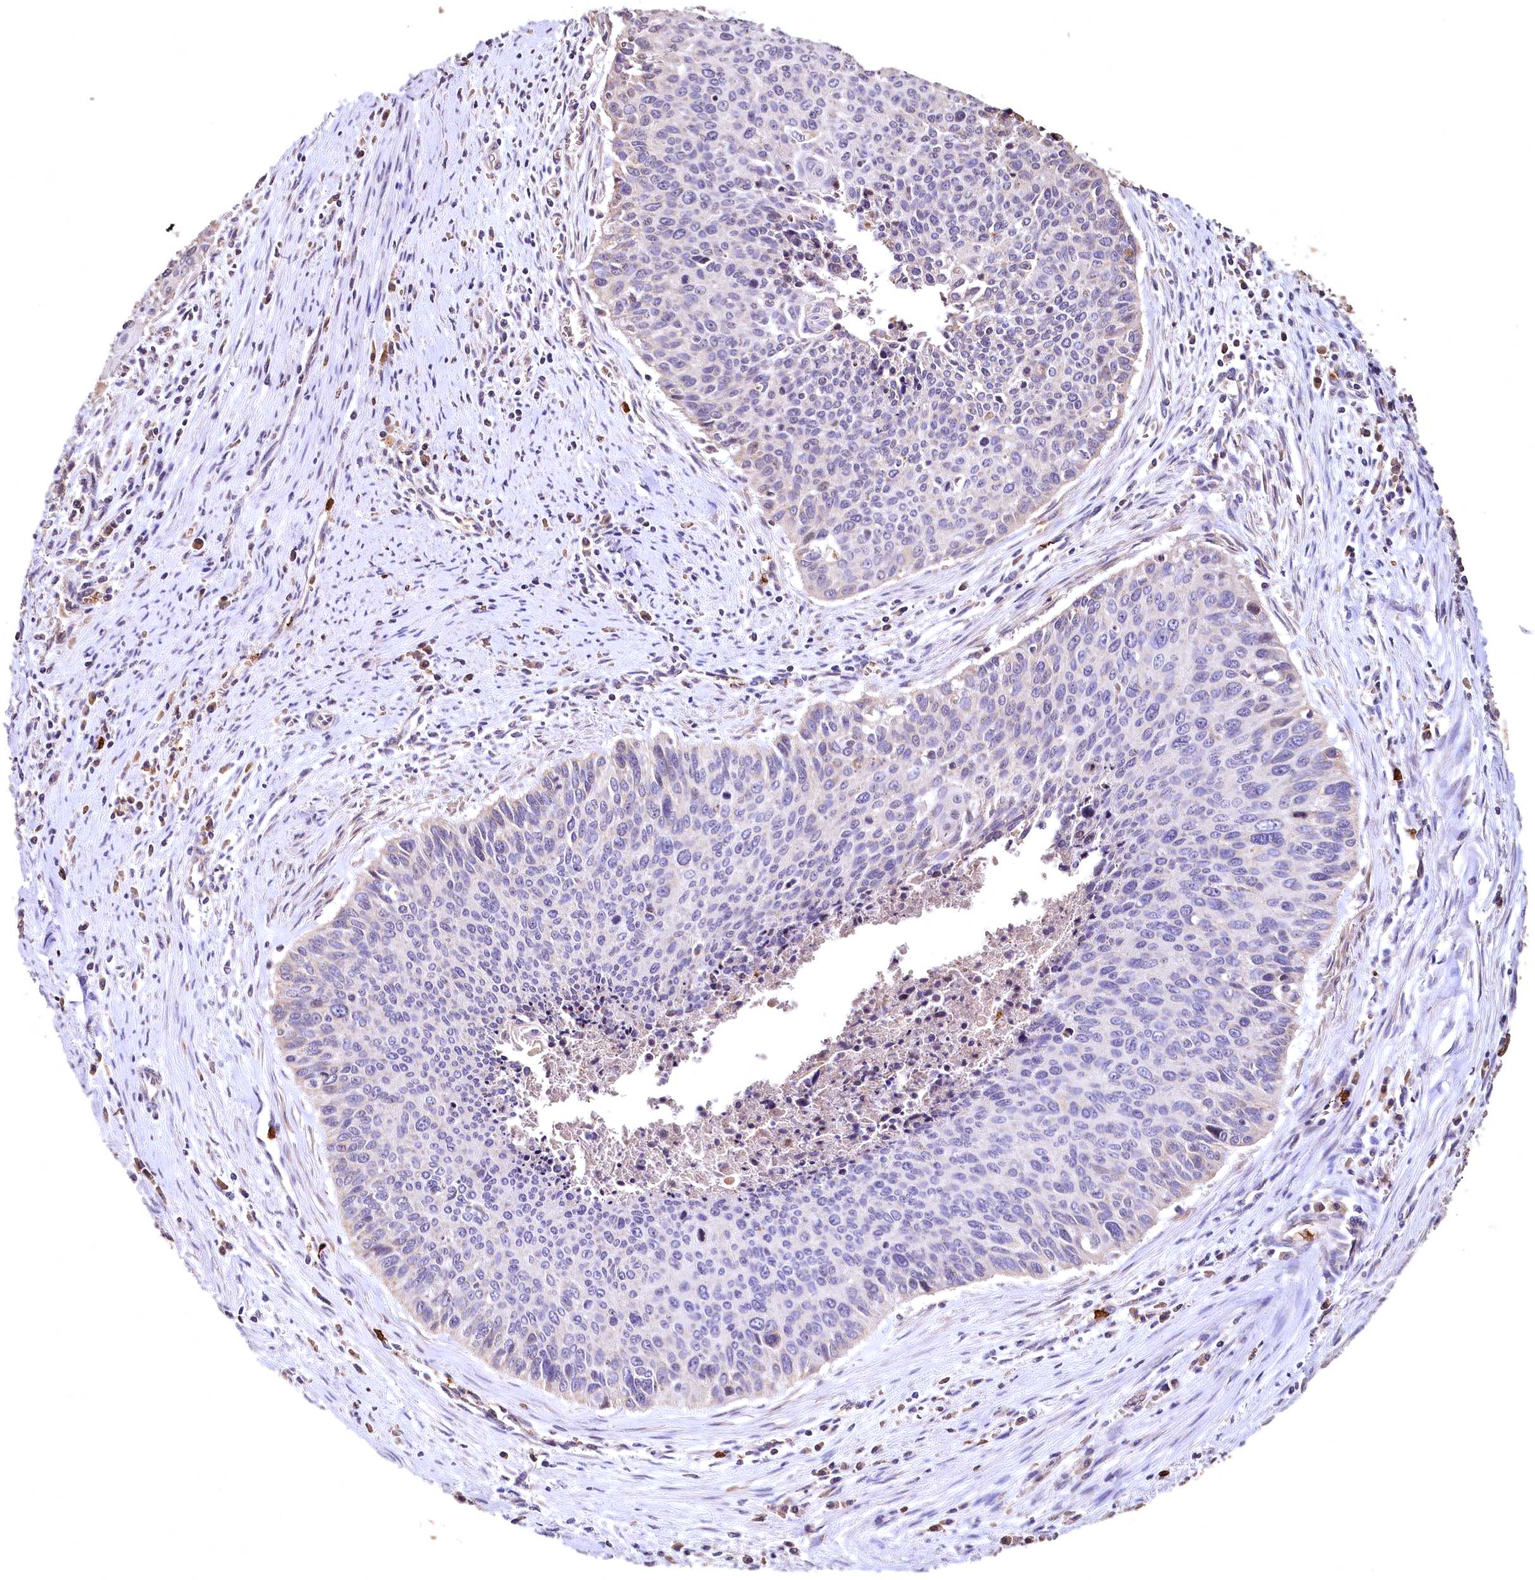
{"staining": {"intensity": "negative", "quantity": "none", "location": "none"}, "tissue": "cervical cancer", "cell_type": "Tumor cells", "image_type": "cancer", "snomed": [{"axis": "morphology", "description": "Squamous cell carcinoma, NOS"}, {"axis": "topography", "description": "Cervix"}], "caption": "Tumor cells are negative for protein expression in human squamous cell carcinoma (cervical).", "gene": "SPTA1", "patient": {"sex": "female", "age": 55}}